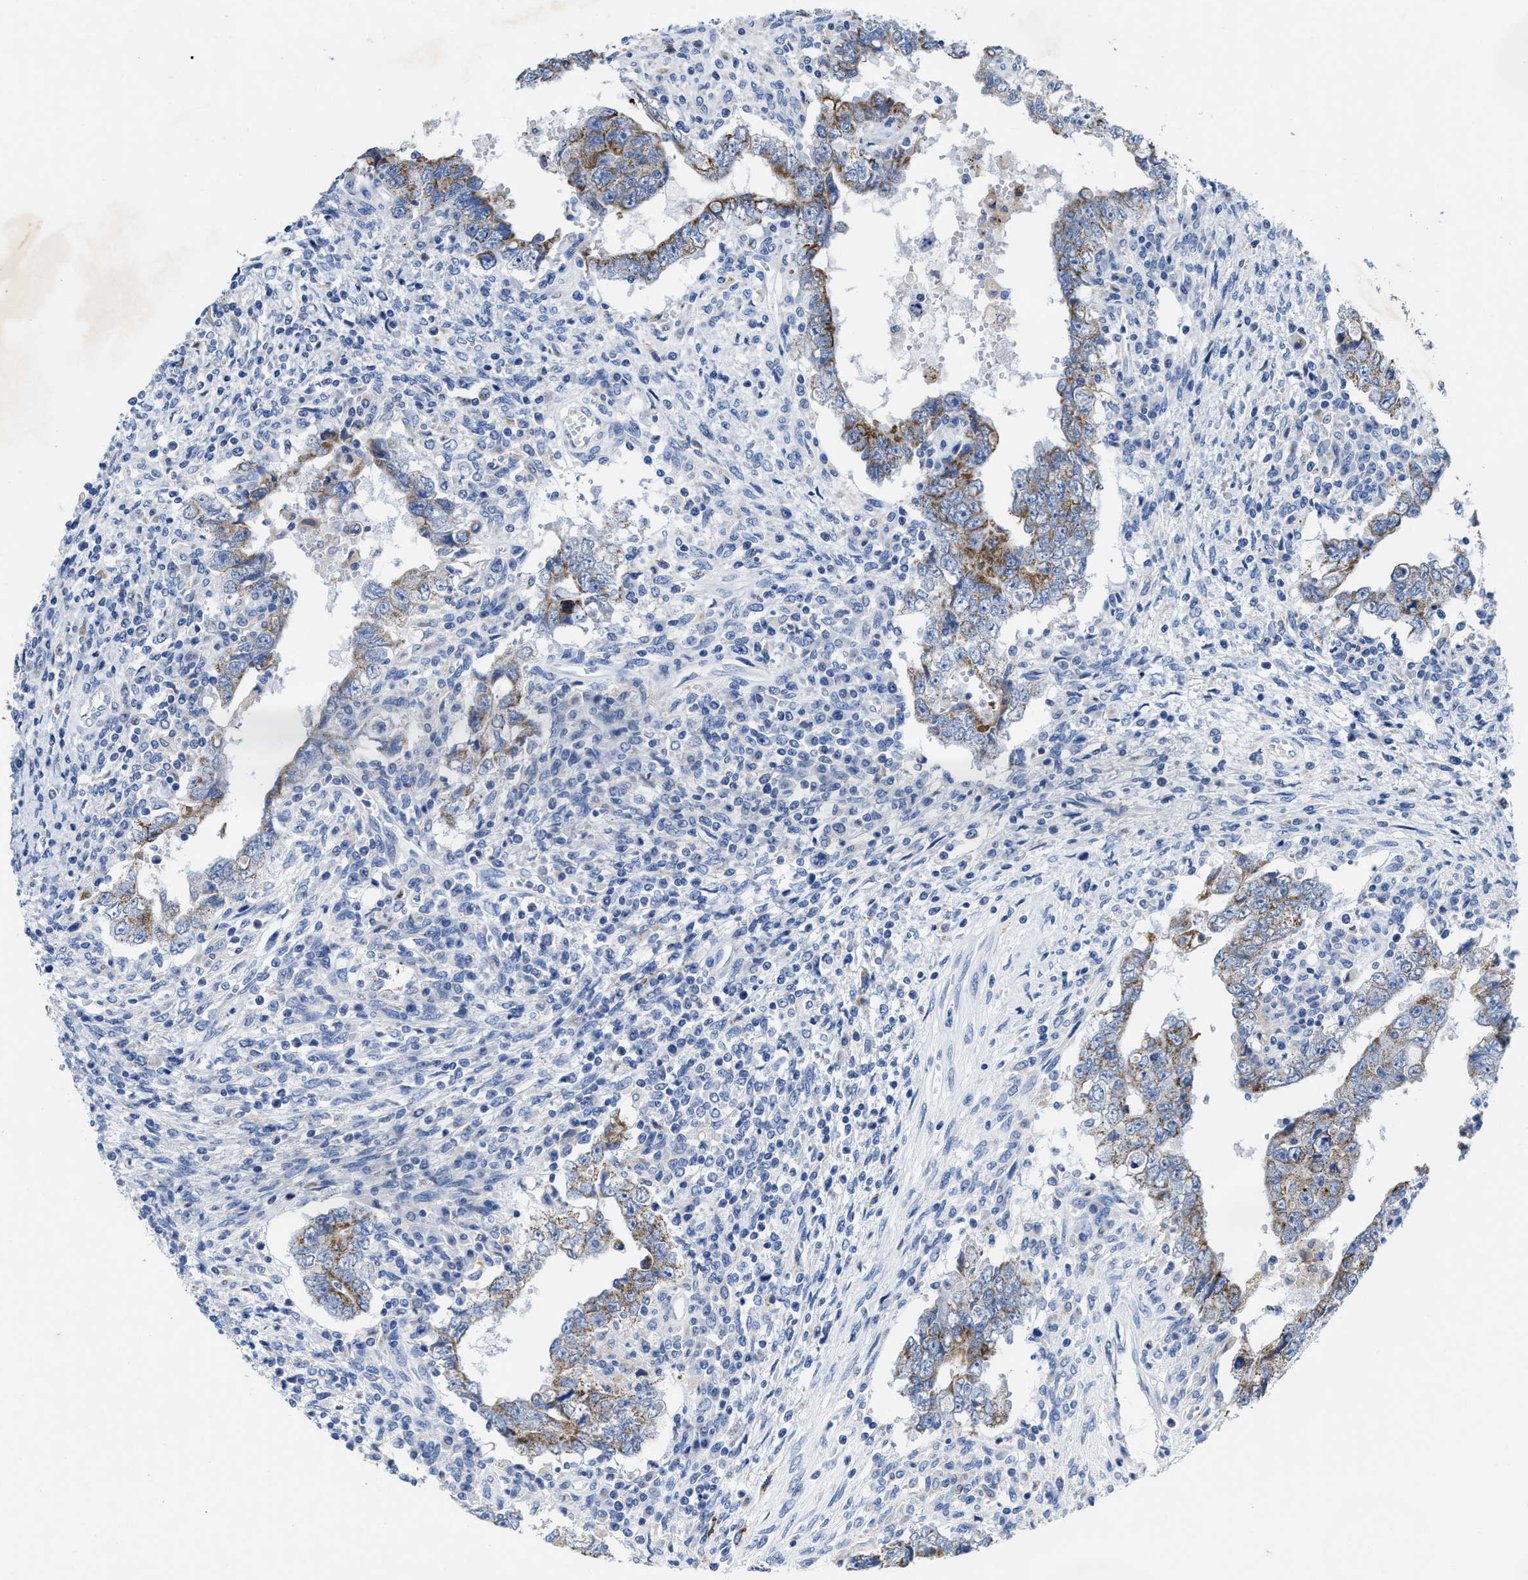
{"staining": {"intensity": "moderate", "quantity": ">75%", "location": "cytoplasmic/membranous"}, "tissue": "testis cancer", "cell_type": "Tumor cells", "image_type": "cancer", "snomed": [{"axis": "morphology", "description": "Carcinoma, Embryonal, NOS"}, {"axis": "topography", "description": "Testis"}], "caption": "Moderate cytoplasmic/membranous protein staining is identified in about >75% of tumor cells in testis cancer.", "gene": "TBRG4", "patient": {"sex": "male", "age": 26}}